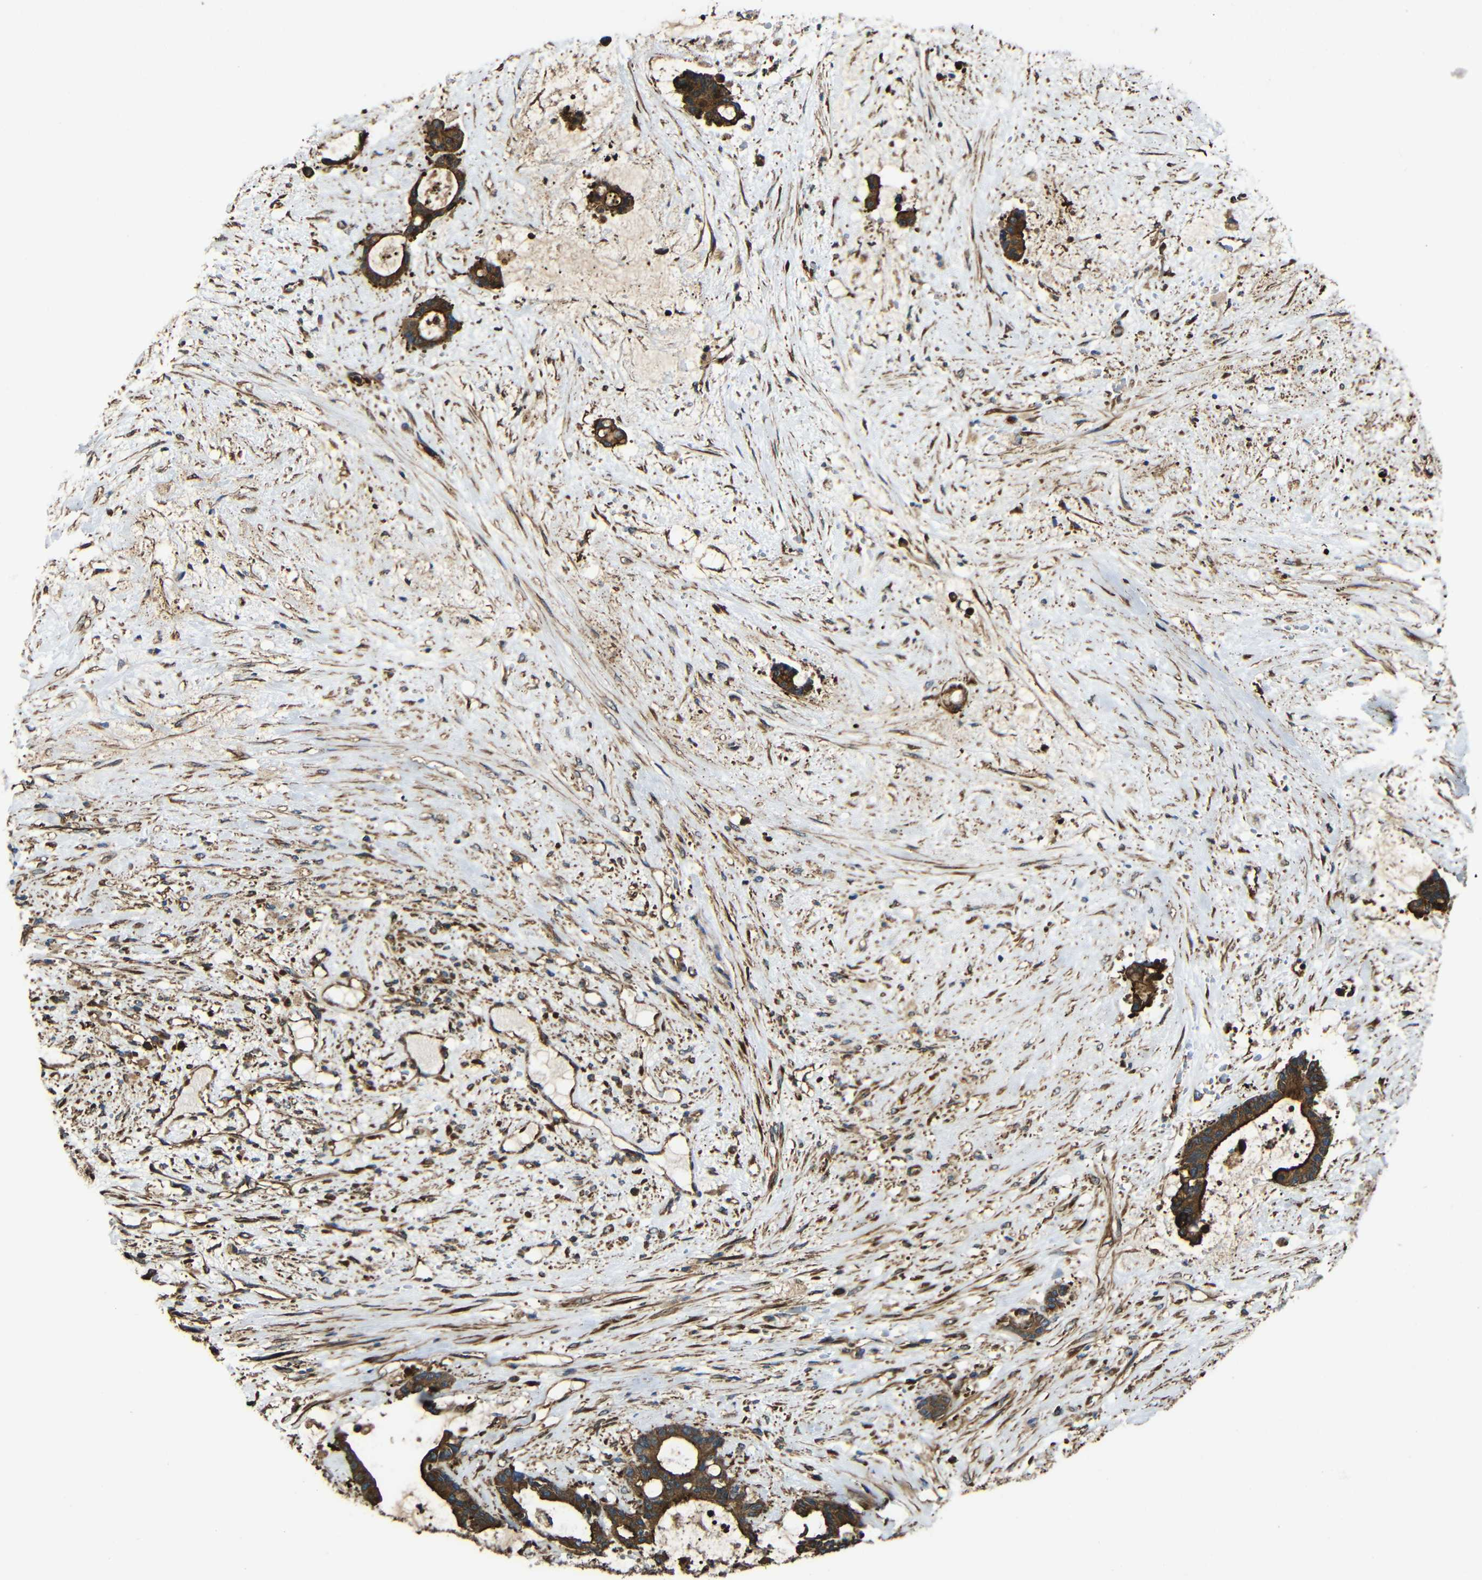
{"staining": {"intensity": "strong", "quantity": ">75%", "location": "cytoplasmic/membranous"}, "tissue": "liver cancer", "cell_type": "Tumor cells", "image_type": "cancer", "snomed": [{"axis": "morphology", "description": "Normal tissue, NOS"}, {"axis": "morphology", "description": "Cholangiocarcinoma"}, {"axis": "topography", "description": "Liver"}, {"axis": "topography", "description": "Peripheral nerve tissue"}], "caption": "Immunohistochemical staining of human liver cancer (cholangiocarcinoma) exhibits strong cytoplasmic/membranous protein staining in approximately >75% of tumor cells. The protein of interest is stained brown, and the nuclei are stained in blue (DAB IHC with brightfield microscopy, high magnification).", "gene": "PTCH1", "patient": {"sex": "female", "age": 73}}